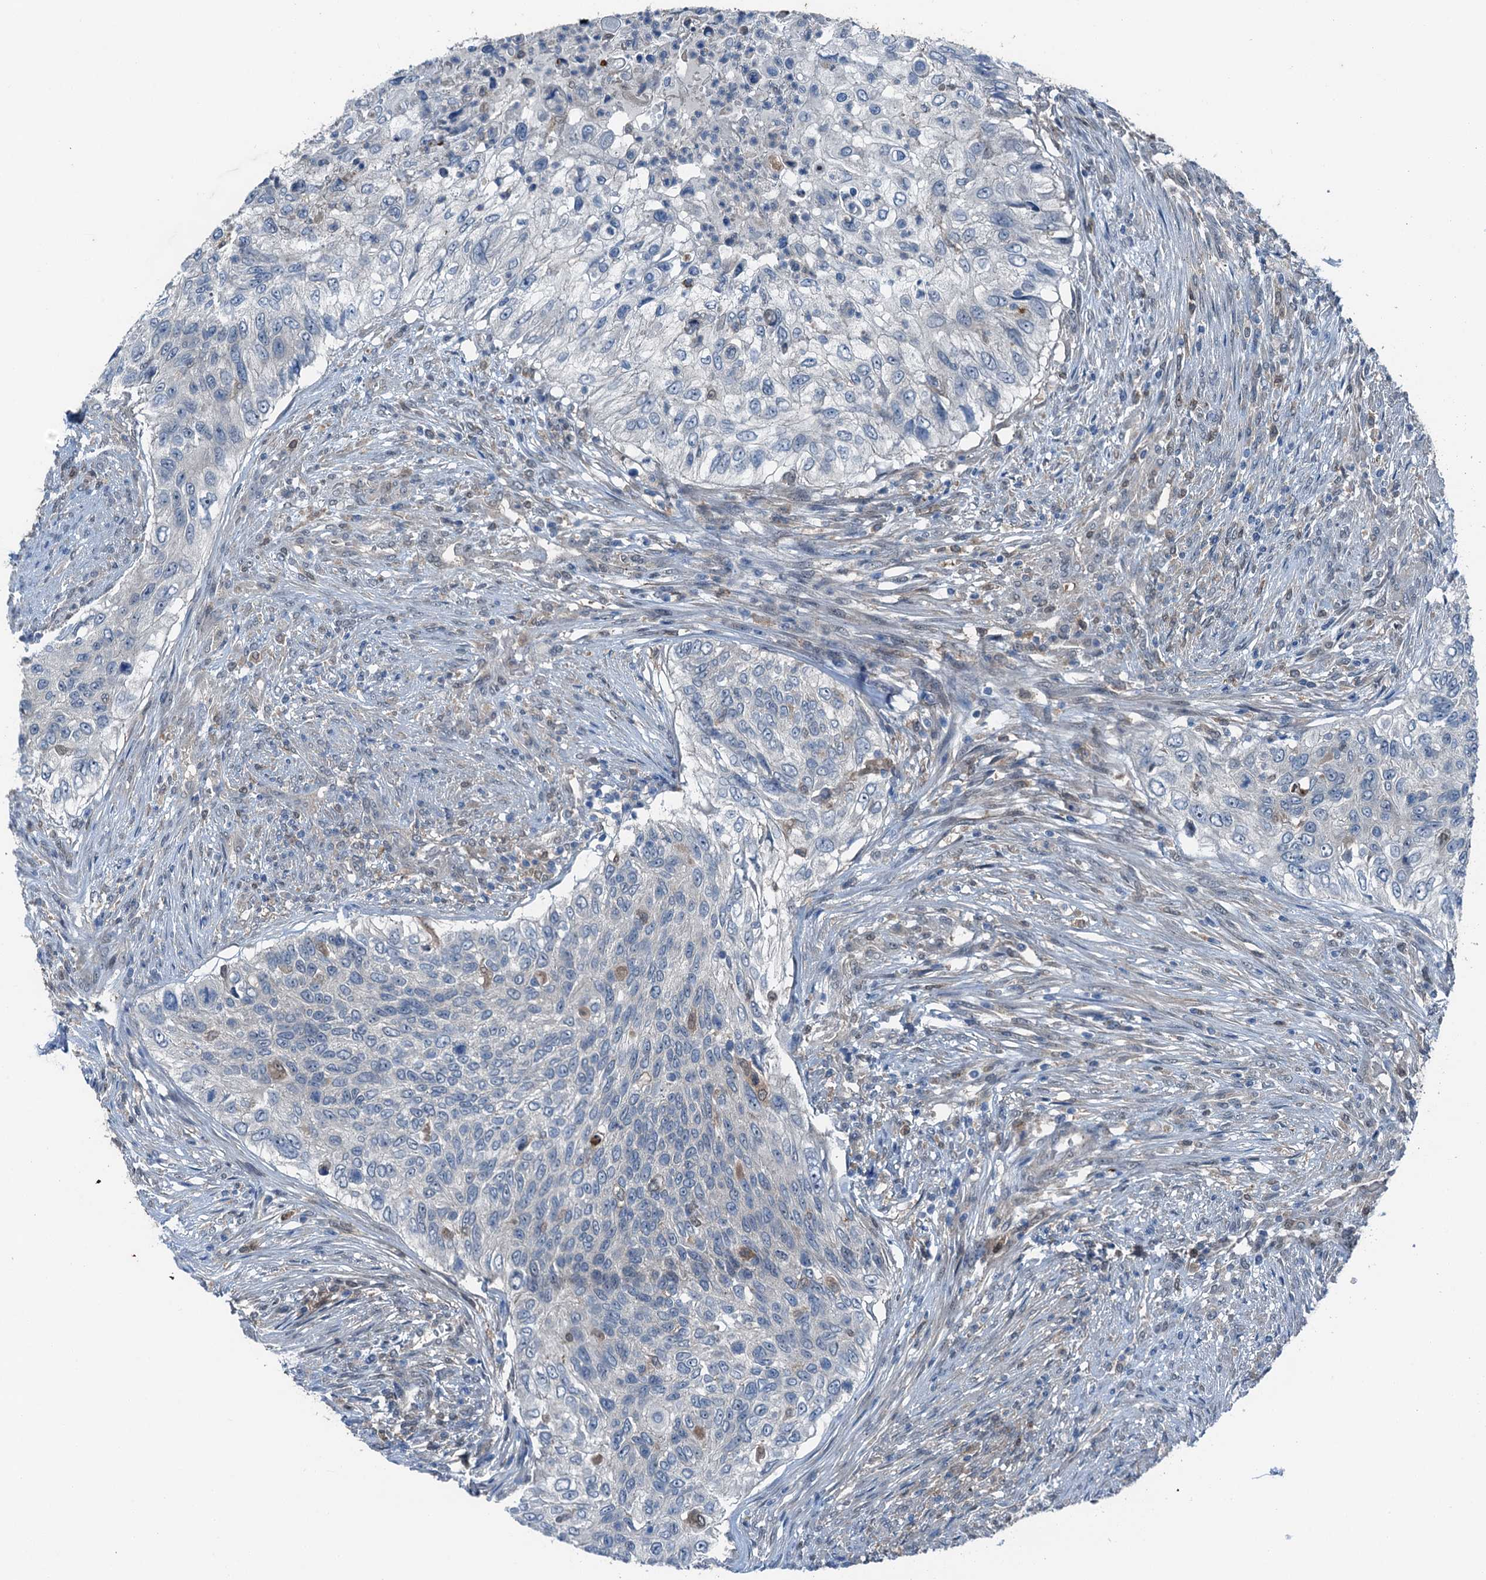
{"staining": {"intensity": "negative", "quantity": "none", "location": "none"}, "tissue": "urothelial cancer", "cell_type": "Tumor cells", "image_type": "cancer", "snomed": [{"axis": "morphology", "description": "Urothelial carcinoma, High grade"}, {"axis": "topography", "description": "Urinary bladder"}], "caption": "Urothelial carcinoma (high-grade) was stained to show a protein in brown. There is no significant staining in tumor cells. (DAB immunohistochemistry (IHC), high magnification).", "gene": "RNH1", "patient": {"sex": "female", "age": 60}}